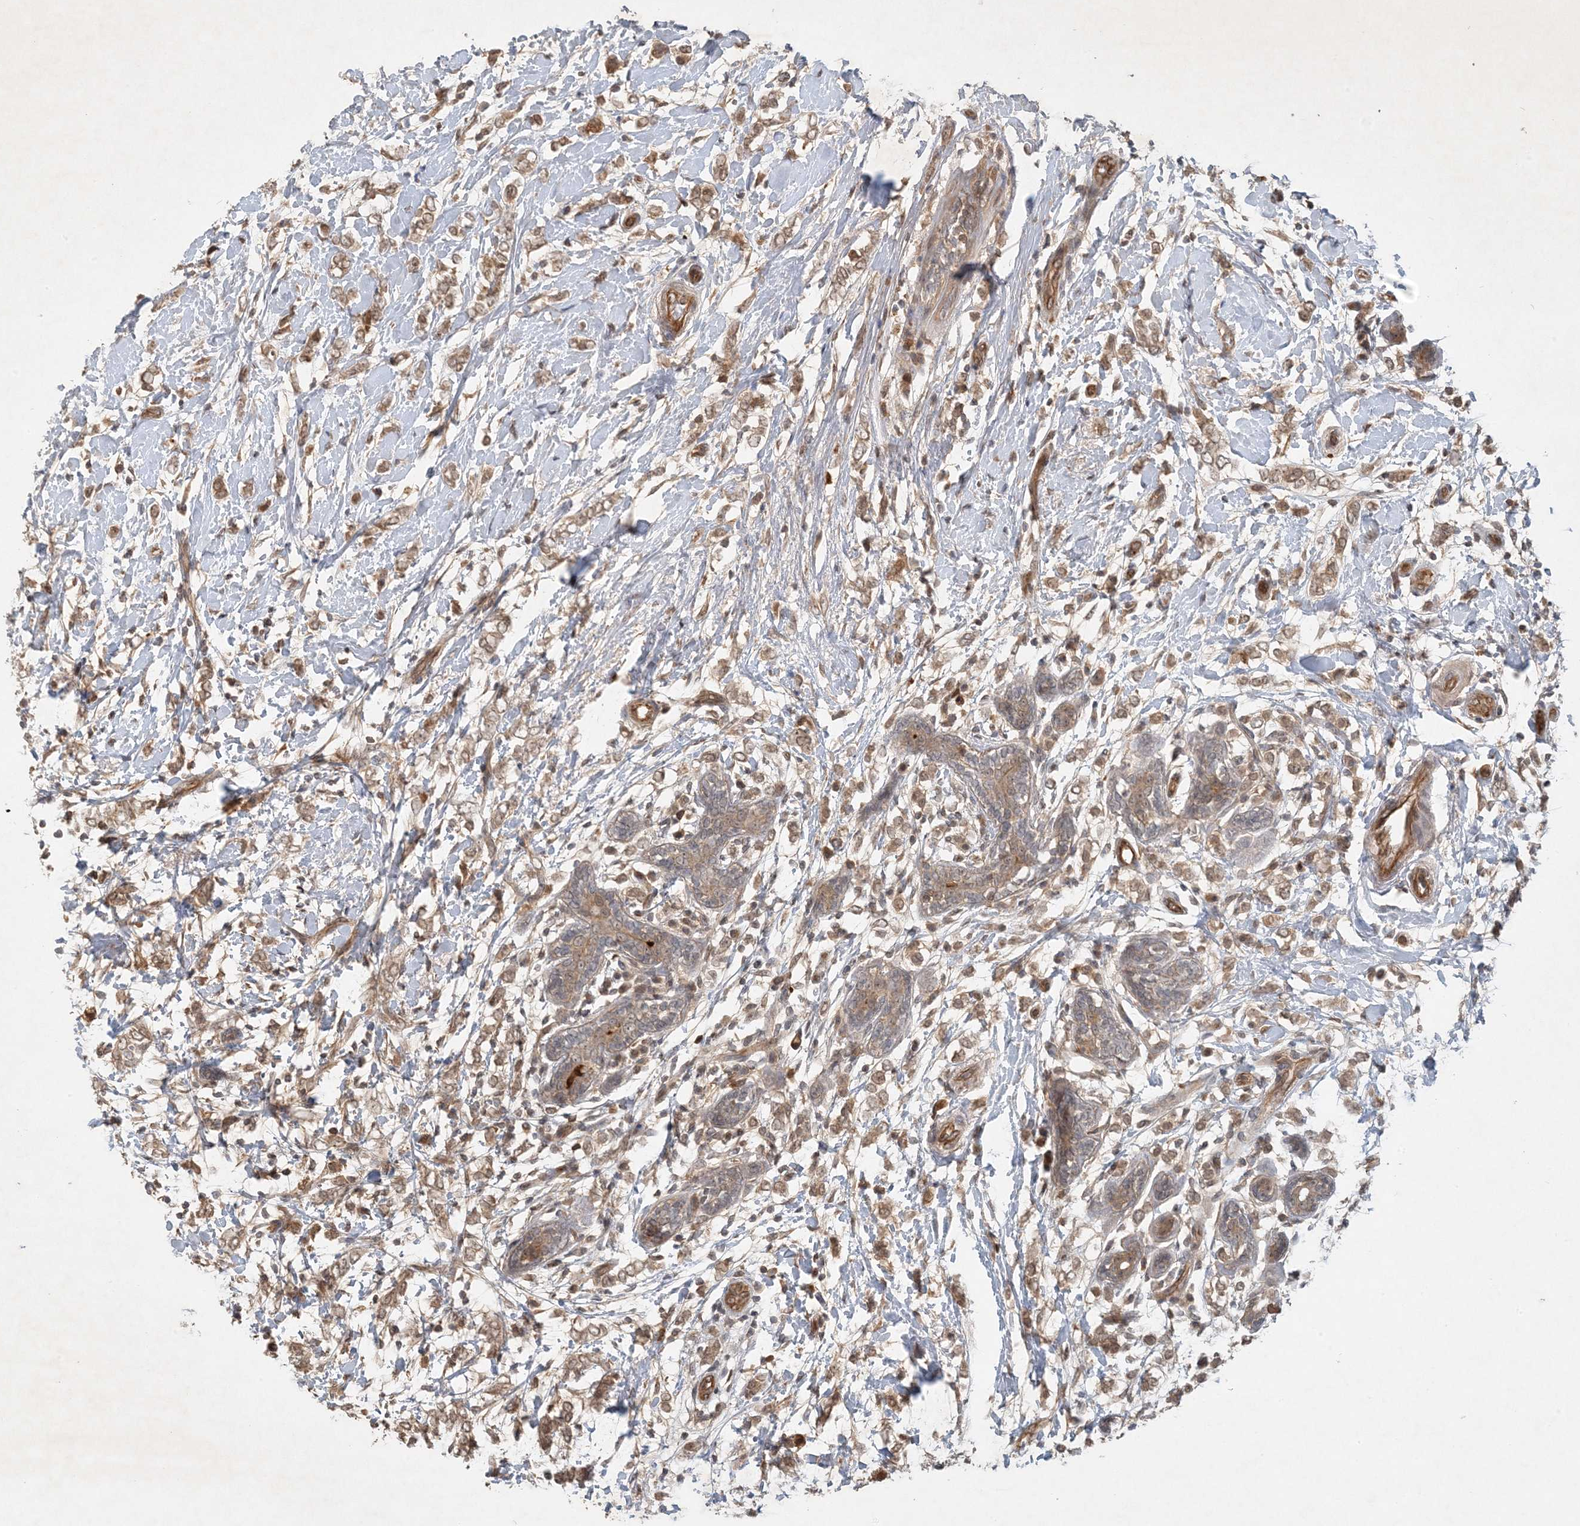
{"staining": {"intensity": "moderate", "quantity": ">75%", "location": "cytoplasmic/membranous"}, "tissue": "breast cancer", "cell_type": "Tumor cells", "image_type": "cancer", "snomed": [{"axis": "morphology", "description": "Normal tissue, NOS"}, {"axis": "morphology", "description": "Lobular carcinoma"}, {"axis": "topography", "description": "Breast"}], "caption": "Immunohistochemical staining of breast lobular carcinoma reveals moderate cytoplasmic/membranous protein positivity in approximately >75% of tumor cells. The staining is performed using DAB brown chromogen to label protein expression. The nuclei are counter-stained blue using hematoxylin.", "gene": "ZCCHC4", "patient": {"sex": "female", "age": 47}}